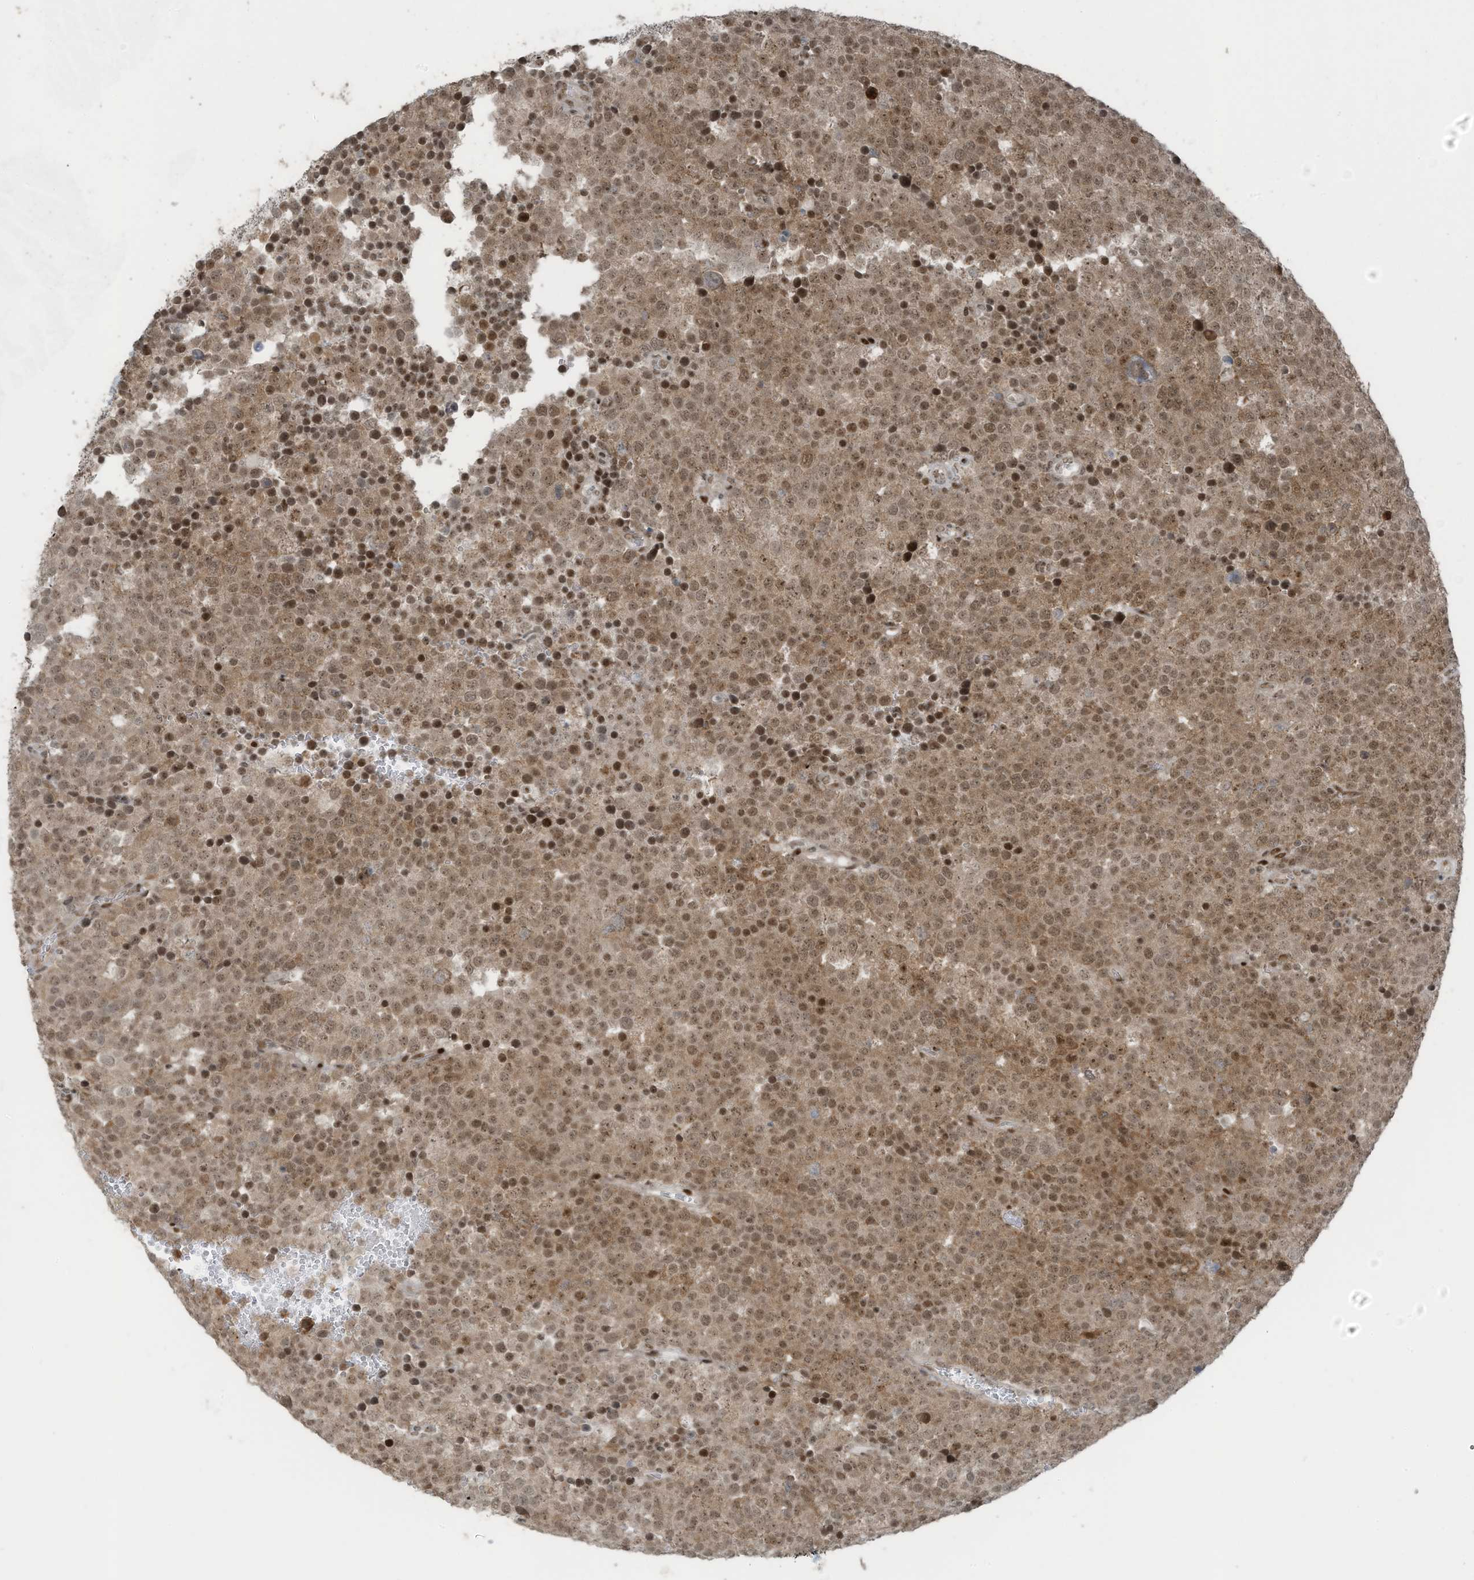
{"staining": {"intensity": "moderate", "quantity": ">75%", "location": "cytoplasmic/membranous,nuclear"}, "tissue": "testis cancer", "cell_type": "Tumor cells", "image_type": "cancer", "snomed": [{"axis": "morphology", "description": "Seminoma, NOS"}, {"axis": "topography", "description": "Testis"}], "caption": "Immunohistochemistry (IHC) (DAB) staining of testis cancer (seminoma) reveals moderate cytoplasmic/membranous and nuclear protein expression in approximately >75% of tumor cells. (DAB = brown stain, brightfield microscopy at high magnification).", "gene": "PCNP", "patient": {"sex": "male", "age": 71}}